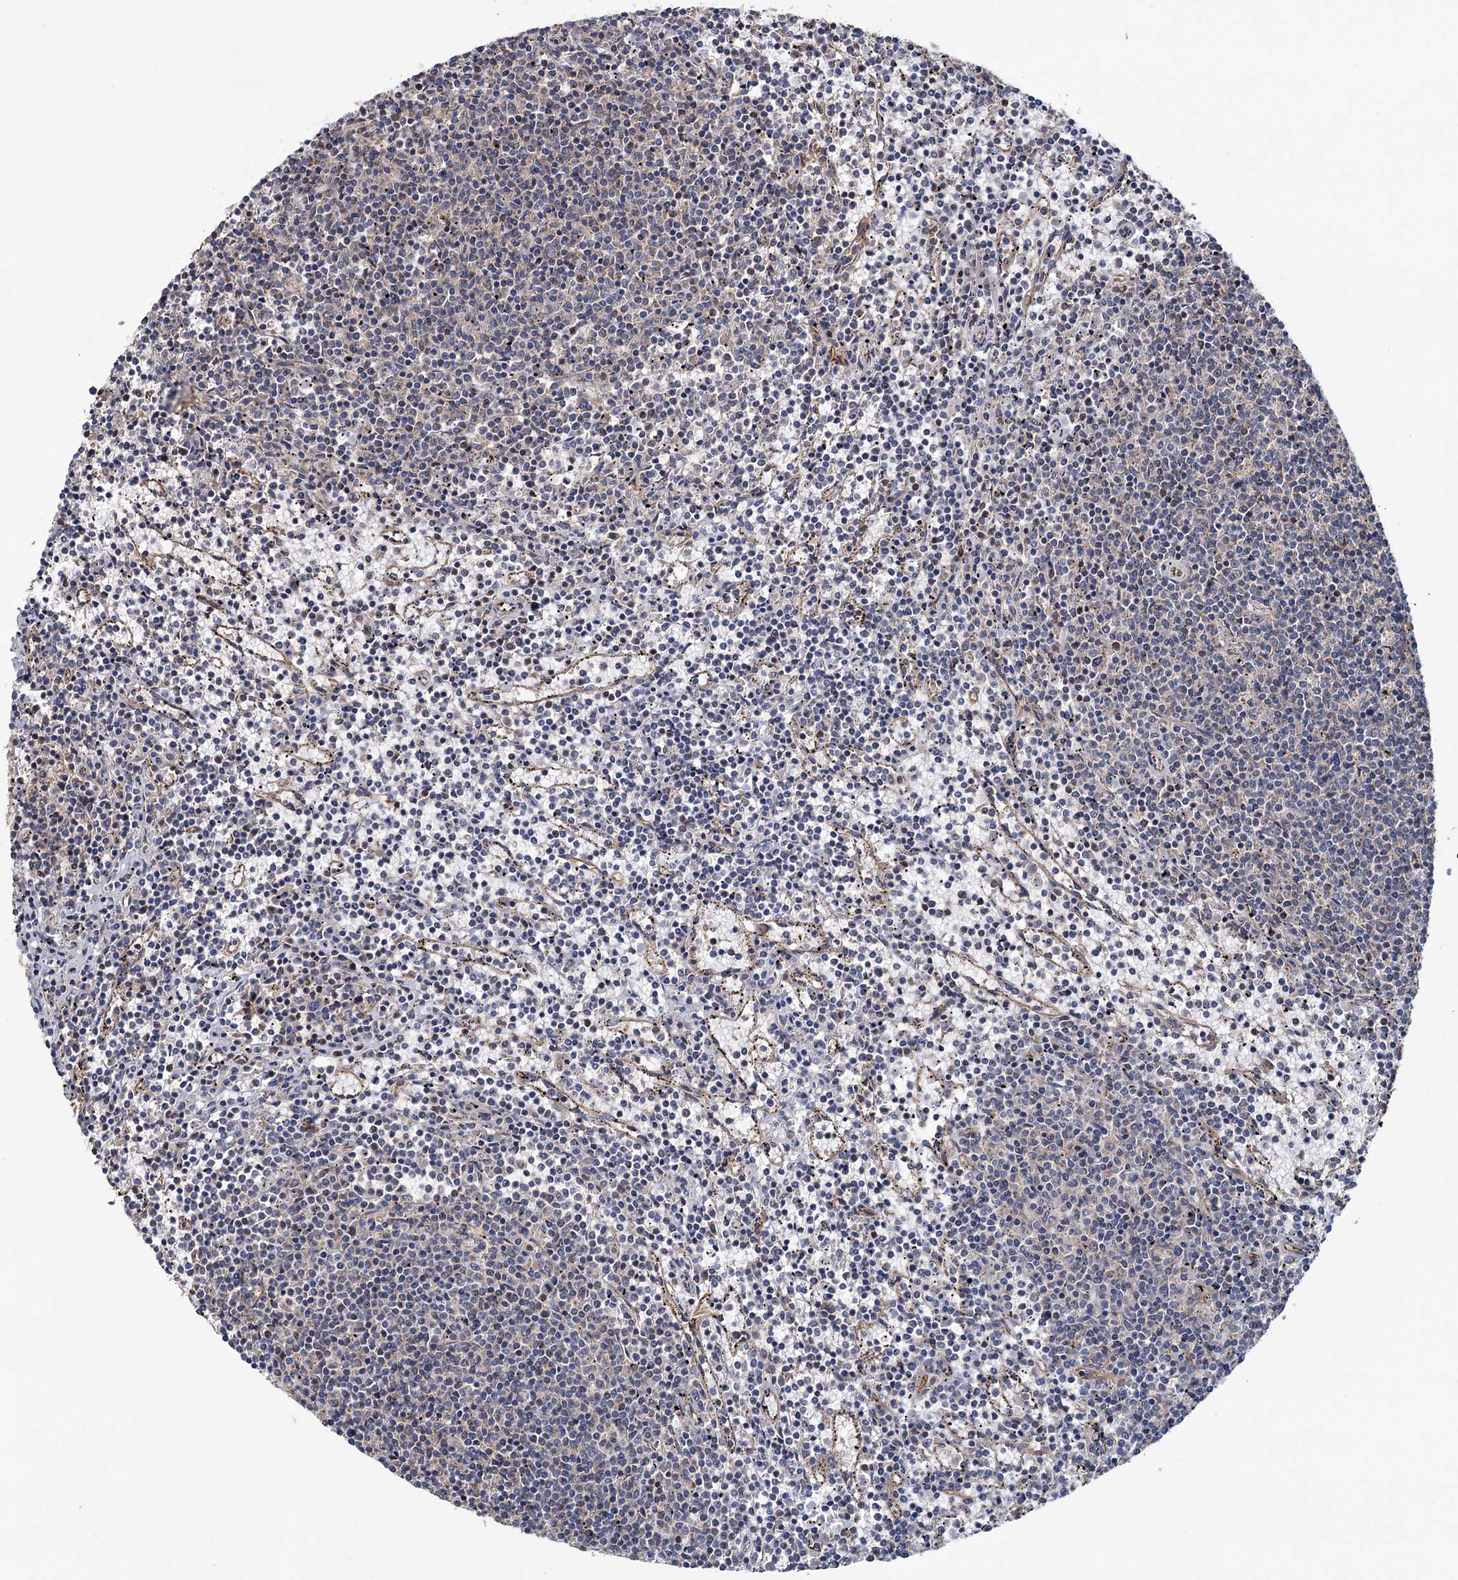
{"staining": {"intensity": "negative", "quantity": "none", "location": "none"}, "tissue": "lymphoma", "cell_type": "Tumor cells", "image_type": "cancer", "snomed": [{"axis": "morphology", "description": "Malignant lymphoma, non-Hodgkin's type, Low grade"}, {"axis": "topography", "description": "Spleen"}], "caption": "Photomicrograph shows no significant protein expression in tumor cells of lymphoma.", "gene": "MTRR", "patient": {"sex": "female", "age": 50}}